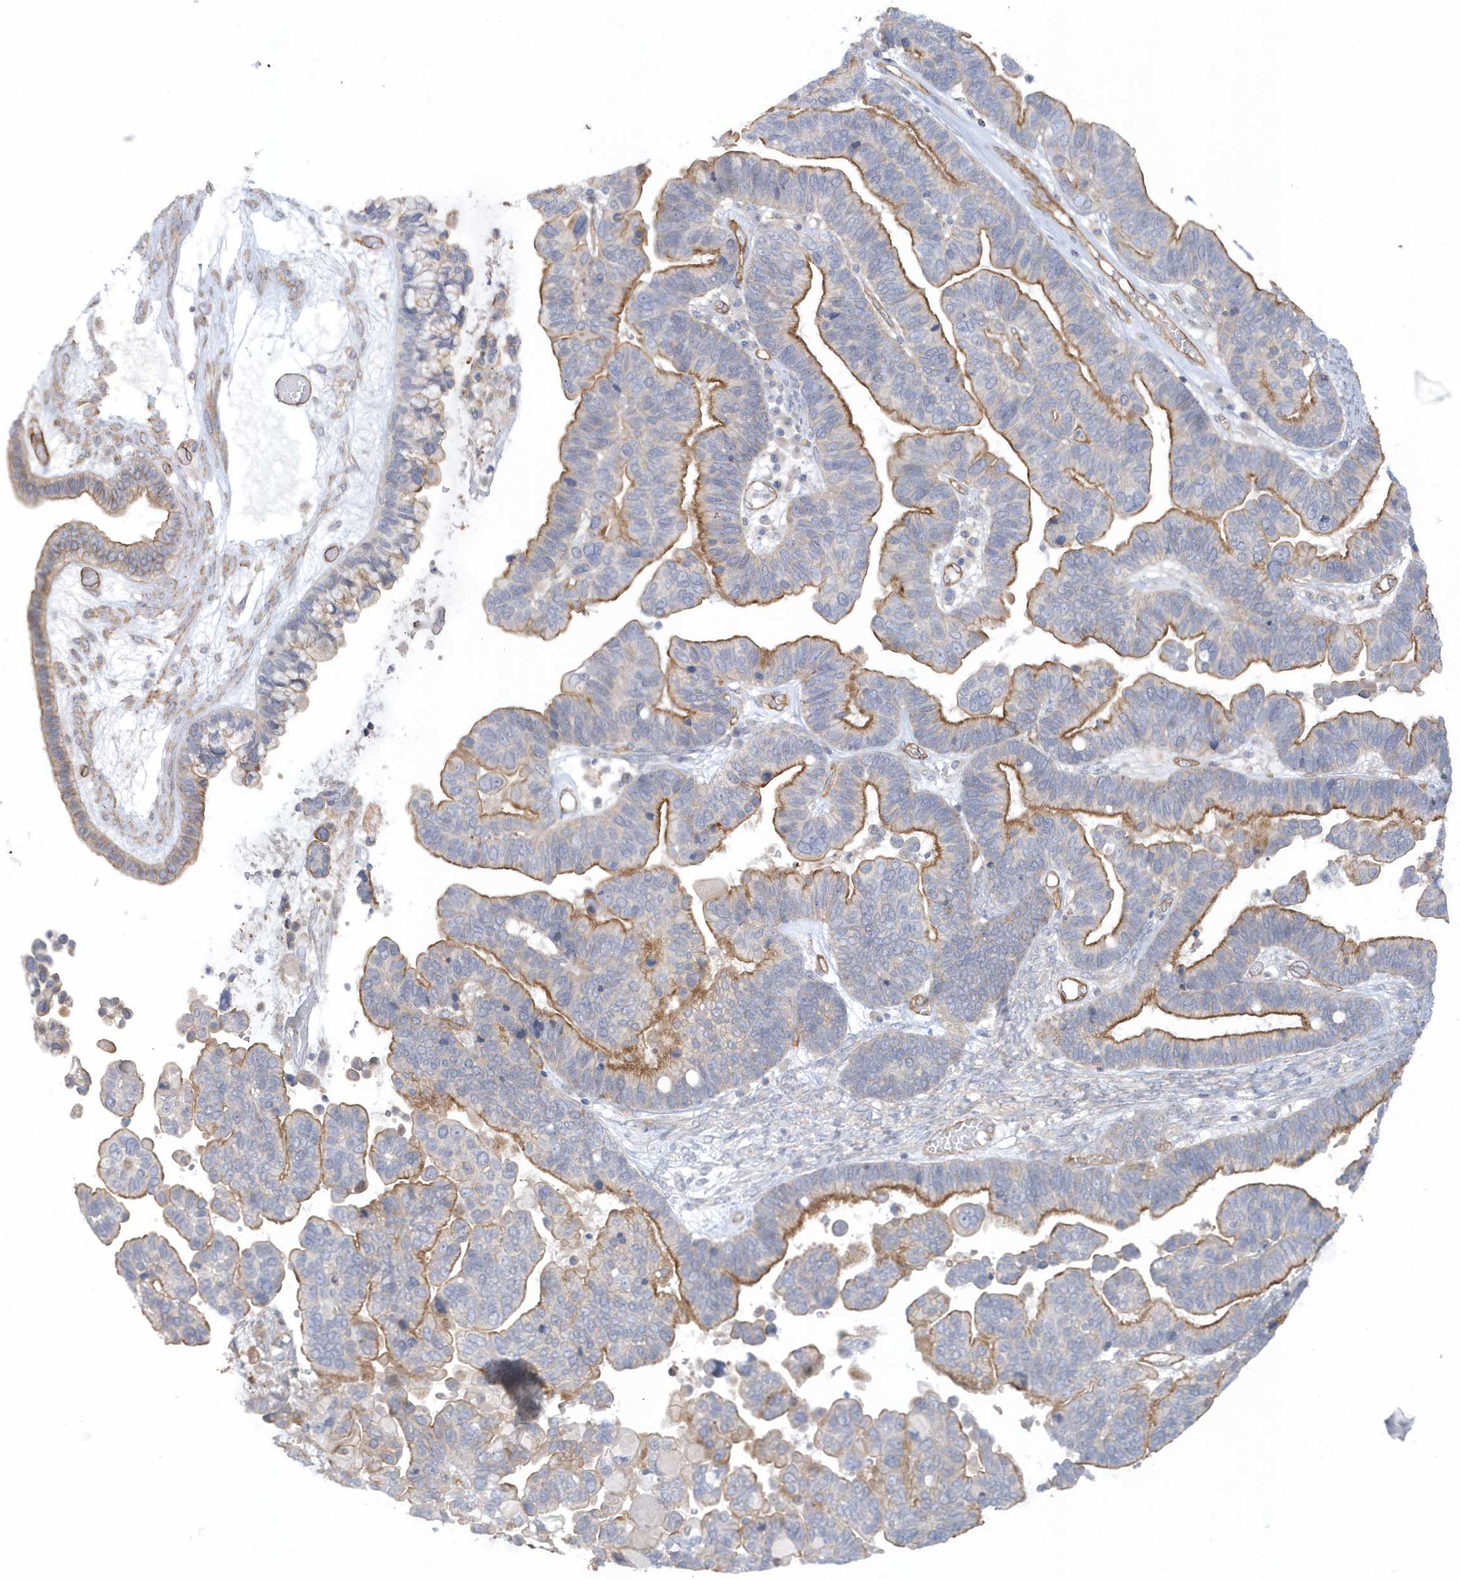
{"staining": {"intensity": "moderate", "quantity": ">75%", "location": "cytoplasmic/membranous"}, "tissue": "ovarian cancer", "cell_type": "Tumor cells", "image_type": "cancer", "snomed": [{"axis": "morphology", "description": "Cystadenocarcinoma, serous, NOS"}, {"axis": "topography", "description": "Ovary"}], "caption": "Ovarian cancer (serous cystadenocarcinoma) stained with immunohistochemistry (IHC) exhibits moderate cytoplasmic/membranous positivity in approximately >75% of tumor cells.", "gene": "RAI14", "patient": {"sex": "female", "age": 56}}